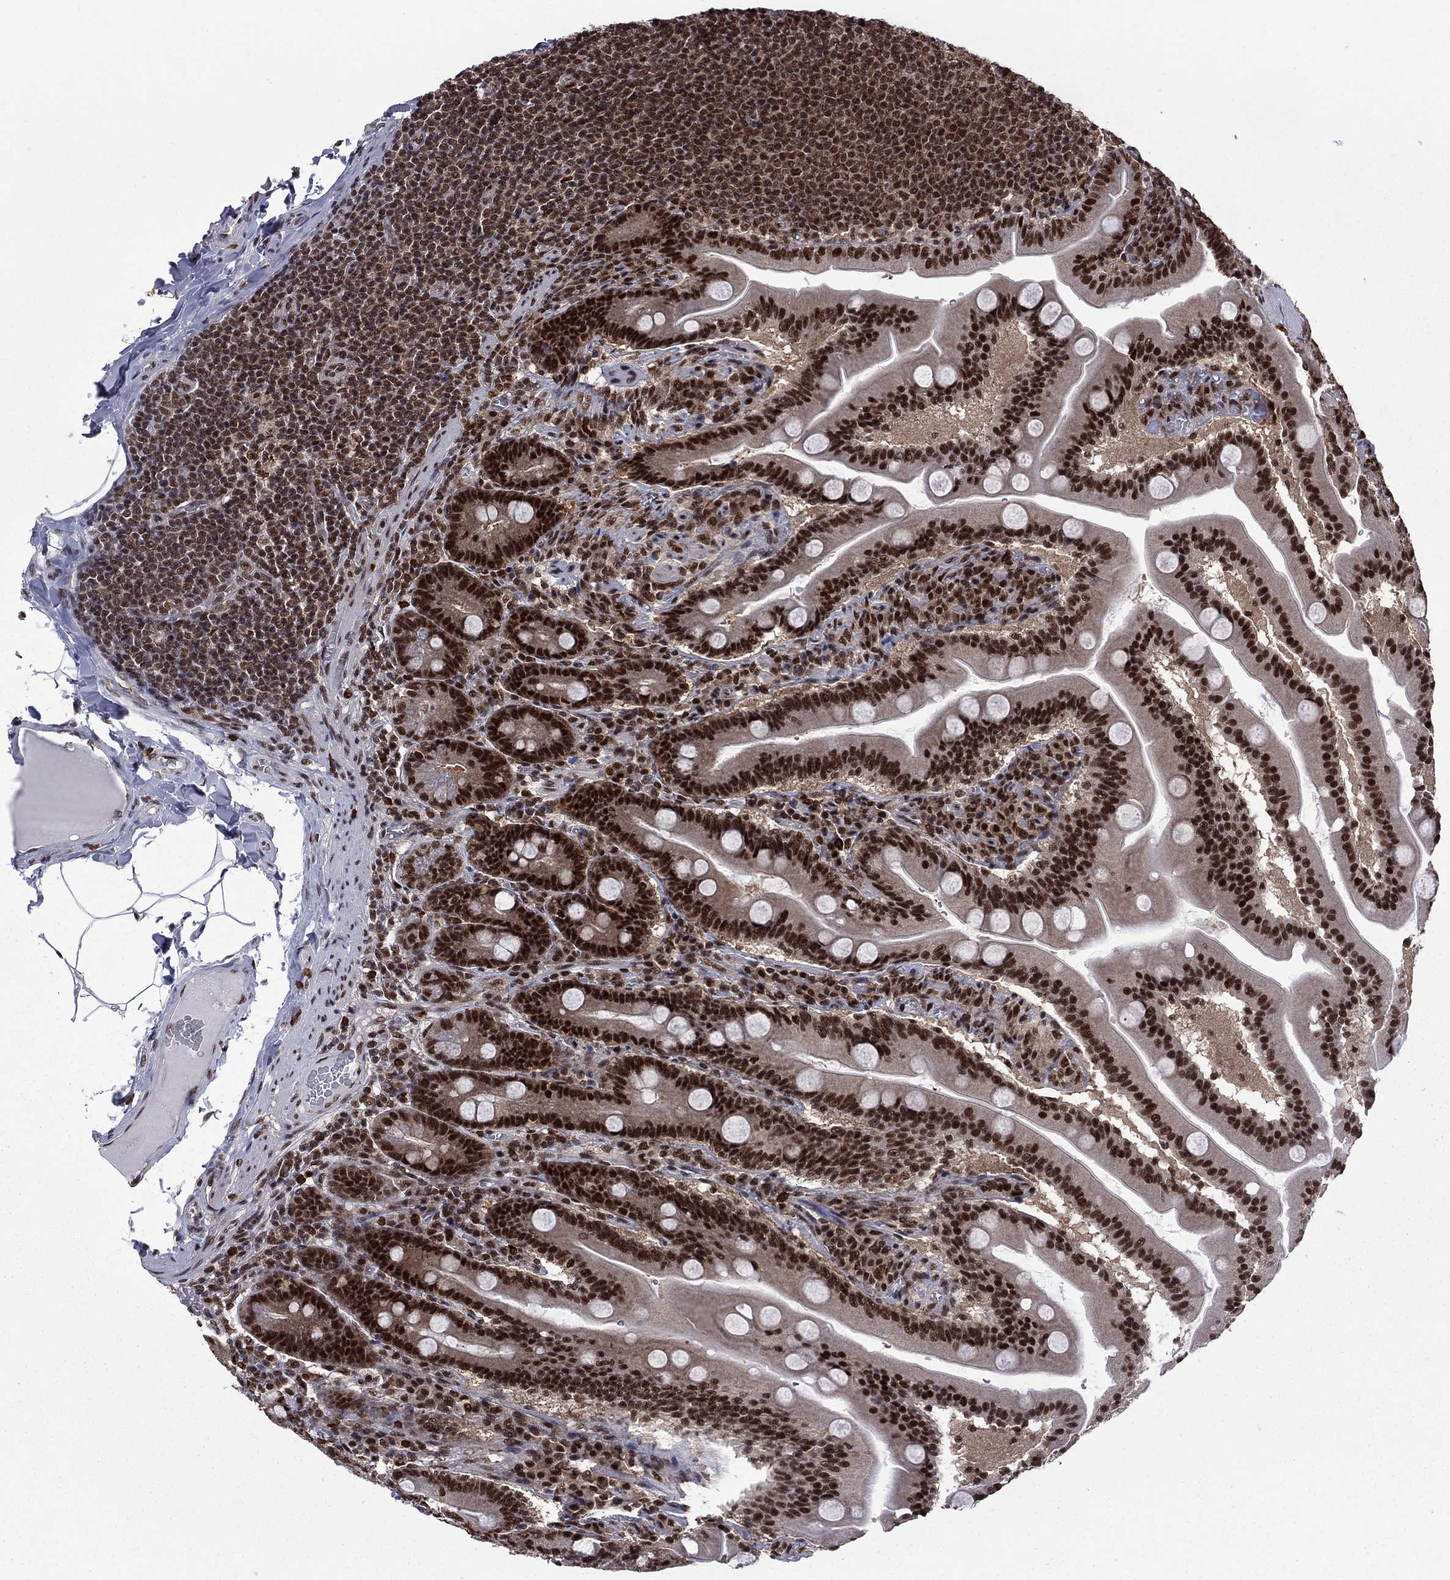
{"staining": {"intensity": "strong", "quantity": ">75%", "location": "nuclear"}, "tissue": "small intestine", "cell_type": "Glandular cells", "image_type": "normal", "snomed": [{"axis": "morphology", "description": "Normal tissue, NOS"}, {"axis": "topography", "description": "Small intestine"}], "caption": "Normal small intestine displays strong nuclear staining in approximately >75% of glandular cells.", "gene": "MED25", "patient": {"sex": "male", "age": 37}}